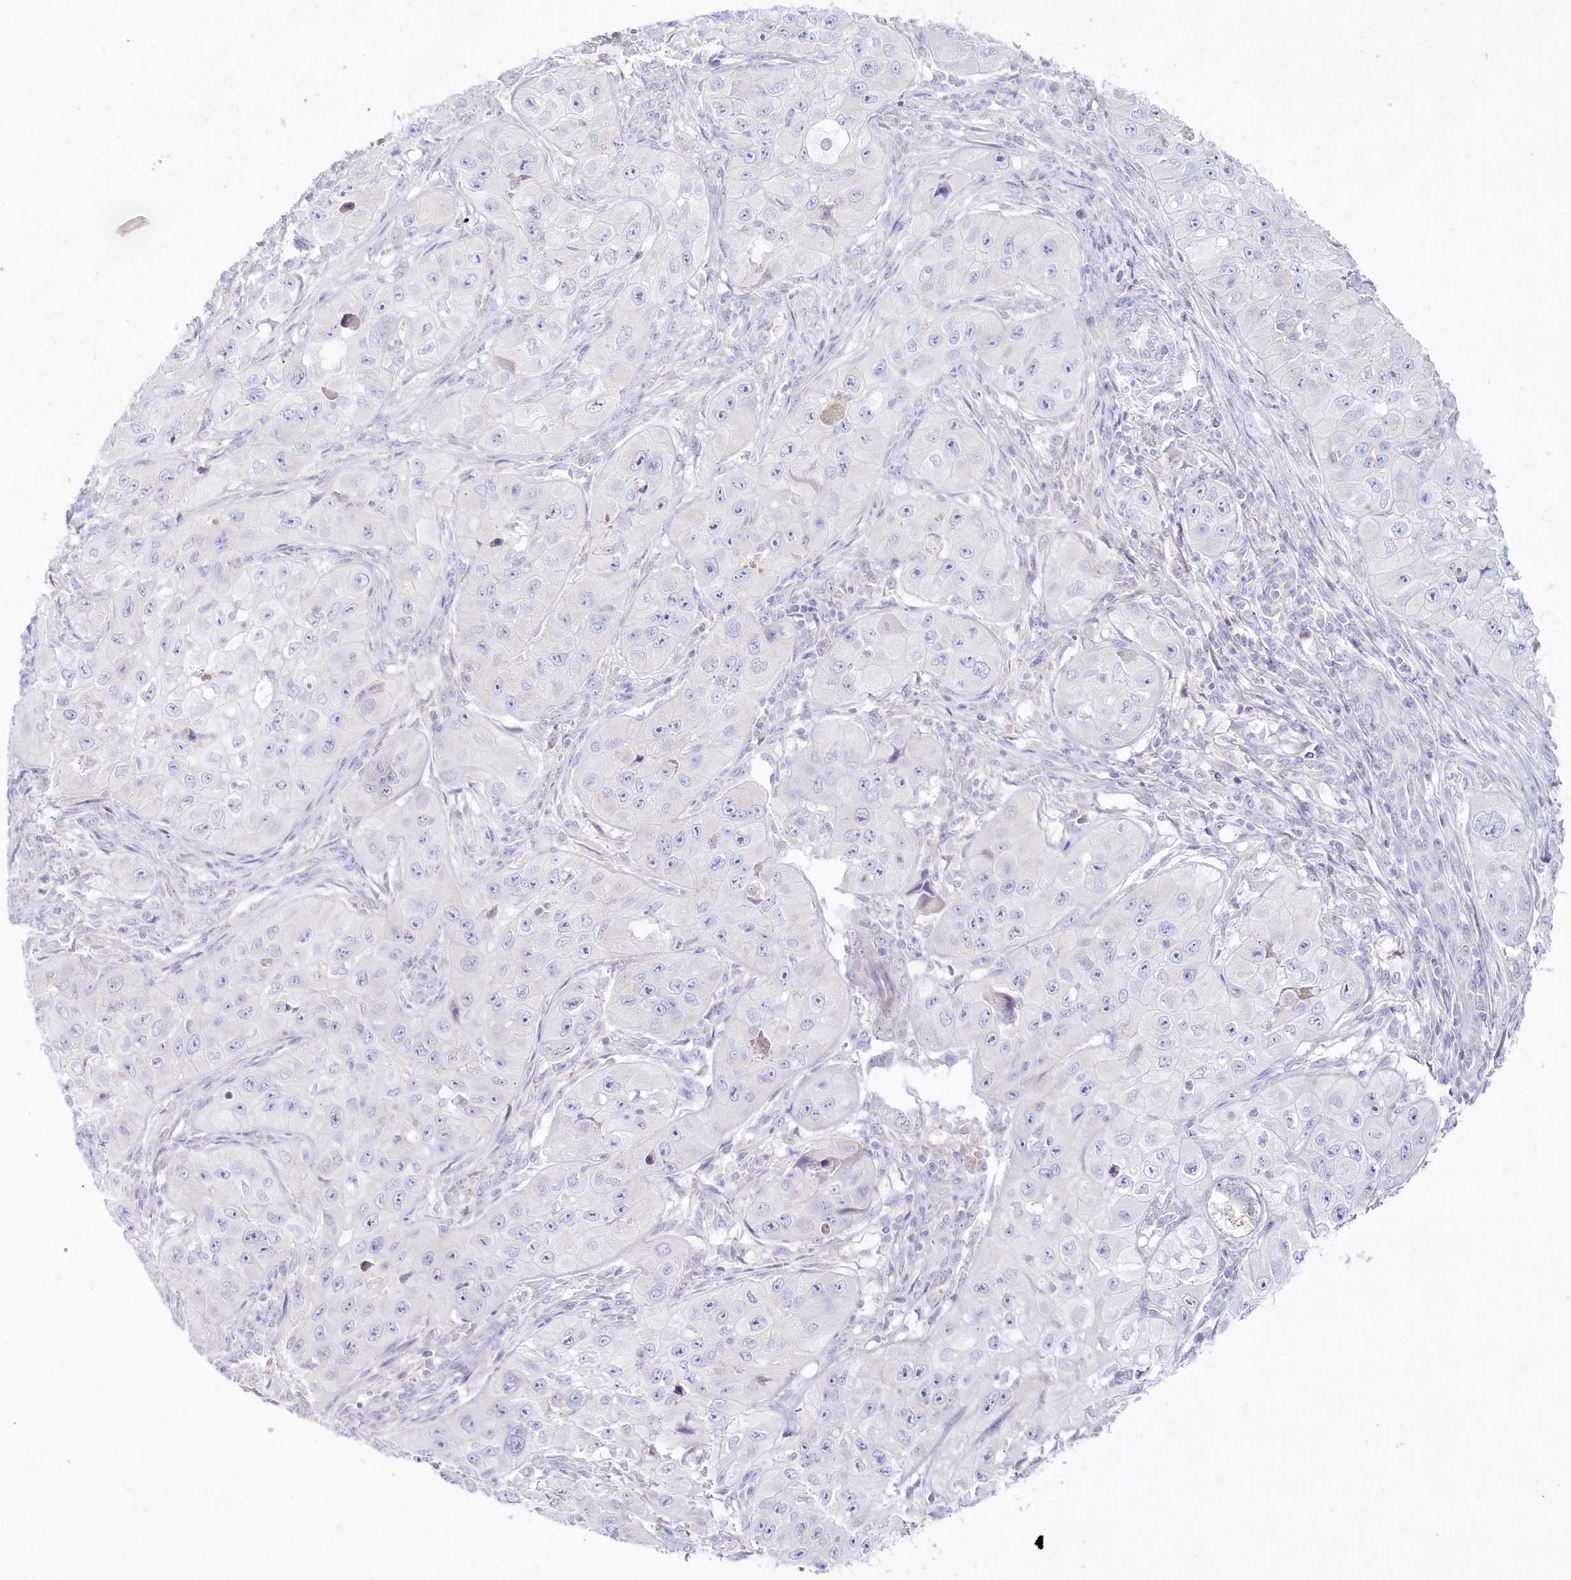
{"staining": {"intensity": "negative", "quantity": "none", "location": "none"}, "tissue": "skin cancer", "cell_type": "Tumor cells", "image_type": "cancer", "snomed": [{"axis": "morphology", "description": "Squamous cell carcinoma, NOS"}, {"axis": "topography", "description": "Skin"}, {"axis": "topography", "description": "Subcutis"}], "caption": "There is no significant positivity in tumor cells of skin cancer (squamous cell carcinoma). (DAB (3,3'-diaminobenzidine) immunohistochemistry visualized using brightfield microscopy, high magnification).", "gene": "PSAPL1", "patient": {"sex": "male", "age": 73}}